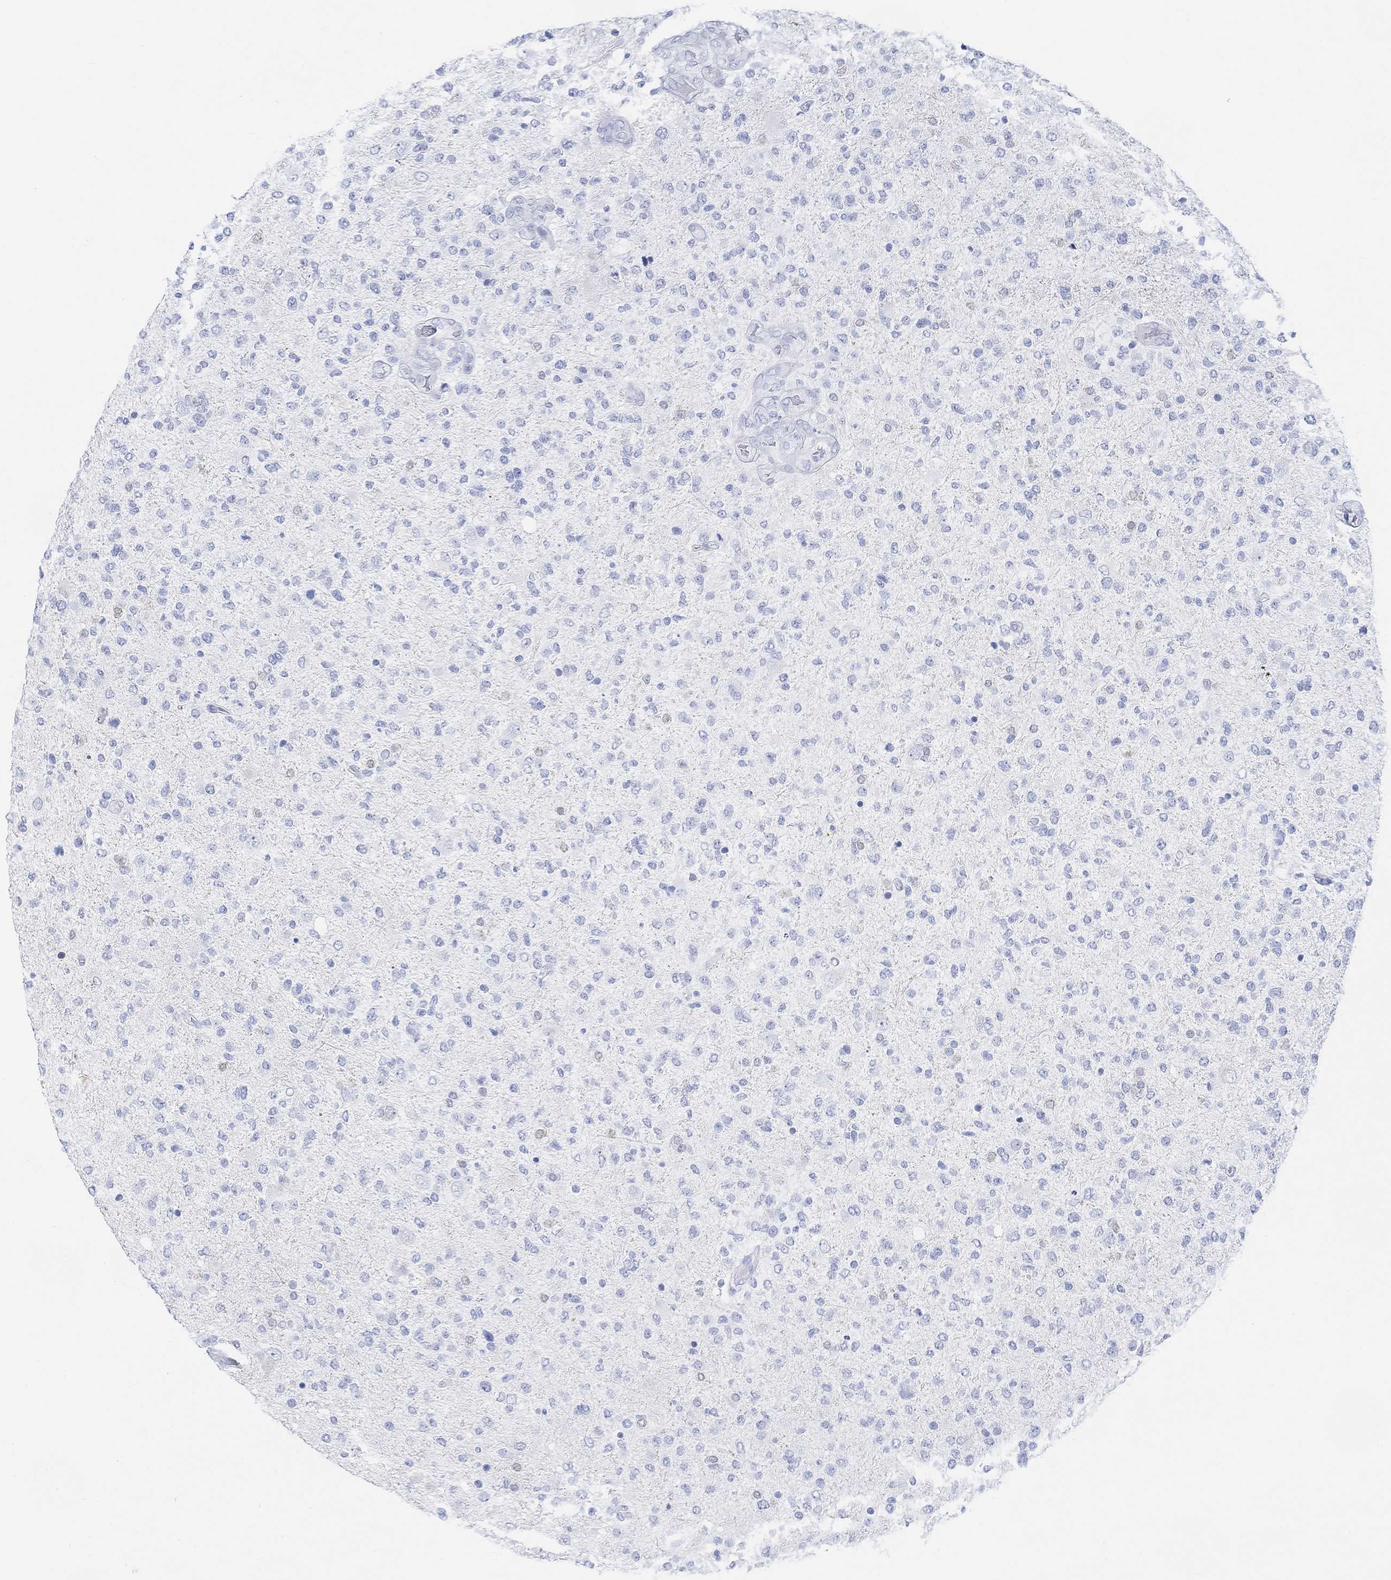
{"staining": {"intensity": "negative", "quantity": "none", "location": "none"}, "tissue": "glioma", "cell_type": "Tumor cells", "image_type": "cancer", "snomed": [{"axis": "morphology", "description": "Glioma, malignant, High grade"}, {"axis": "topography", "description": "Cerebral cortex"}], "caption": "Immunohistochemistry micrograph of neoplastic tissue: human malignant high-grade glioma stained with DAB (3,3'-diaminobenzidine) demonstrates no significant protein expression in tumor cells. Nuclei are stained in blue.", "gene": "TPPP3", "patient": {"sex": "male", "age": 70}}